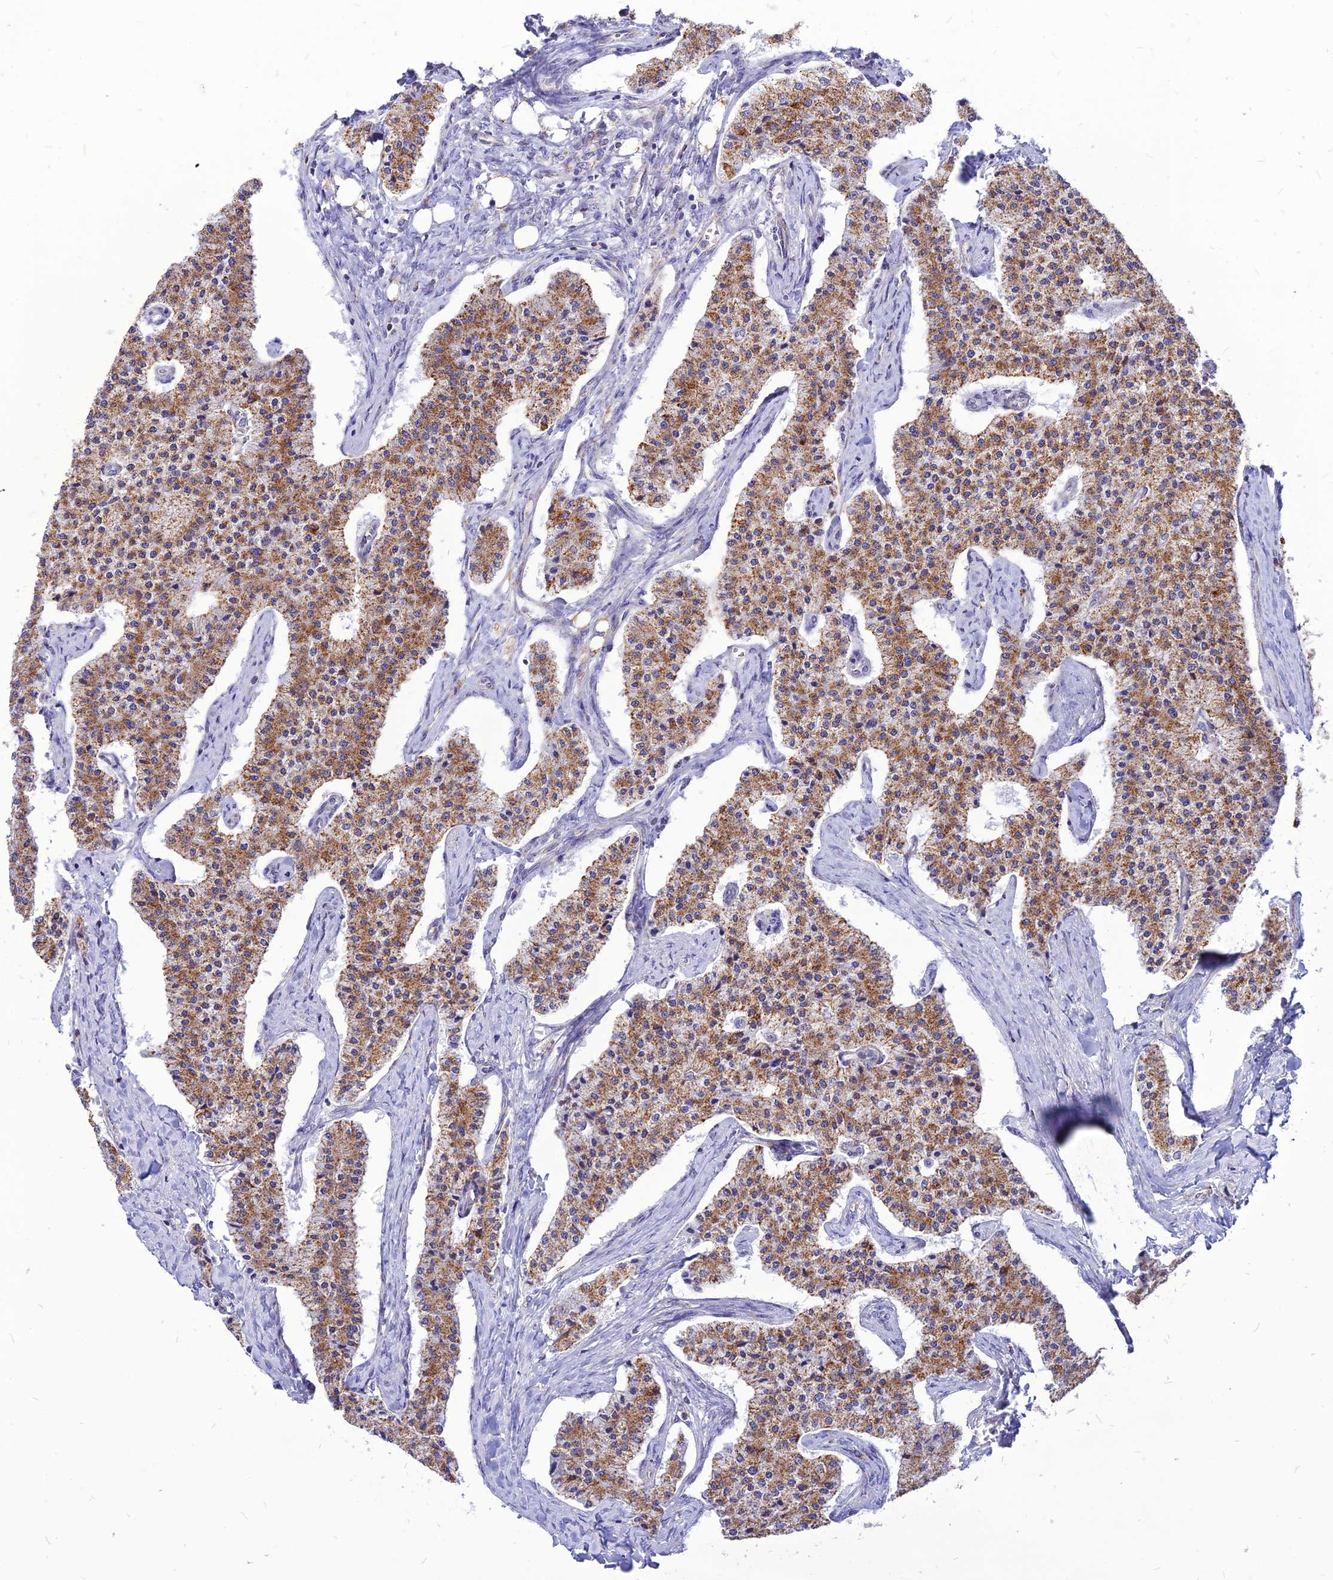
{"staining": {"intensity": "moderate", "quantity": ">75%", "location": "cytoplasmic/membranous"}, "tissue": "carcinoid", "cell_type": "Tumor cells", "image_type": "cancer", "snomed": [{"axis": "morphology", "description": "Carcinoid, malignant, NOS"}, {"axis": "topography", "description": "Colon"}], "caption": "Carcinoid (malignant) stained for a protein exhibits moderate cytoplasmic/membranous positivity in tumor cells.", "gene": "ECI1", "patient": {"sex": "female", "age": 52}}